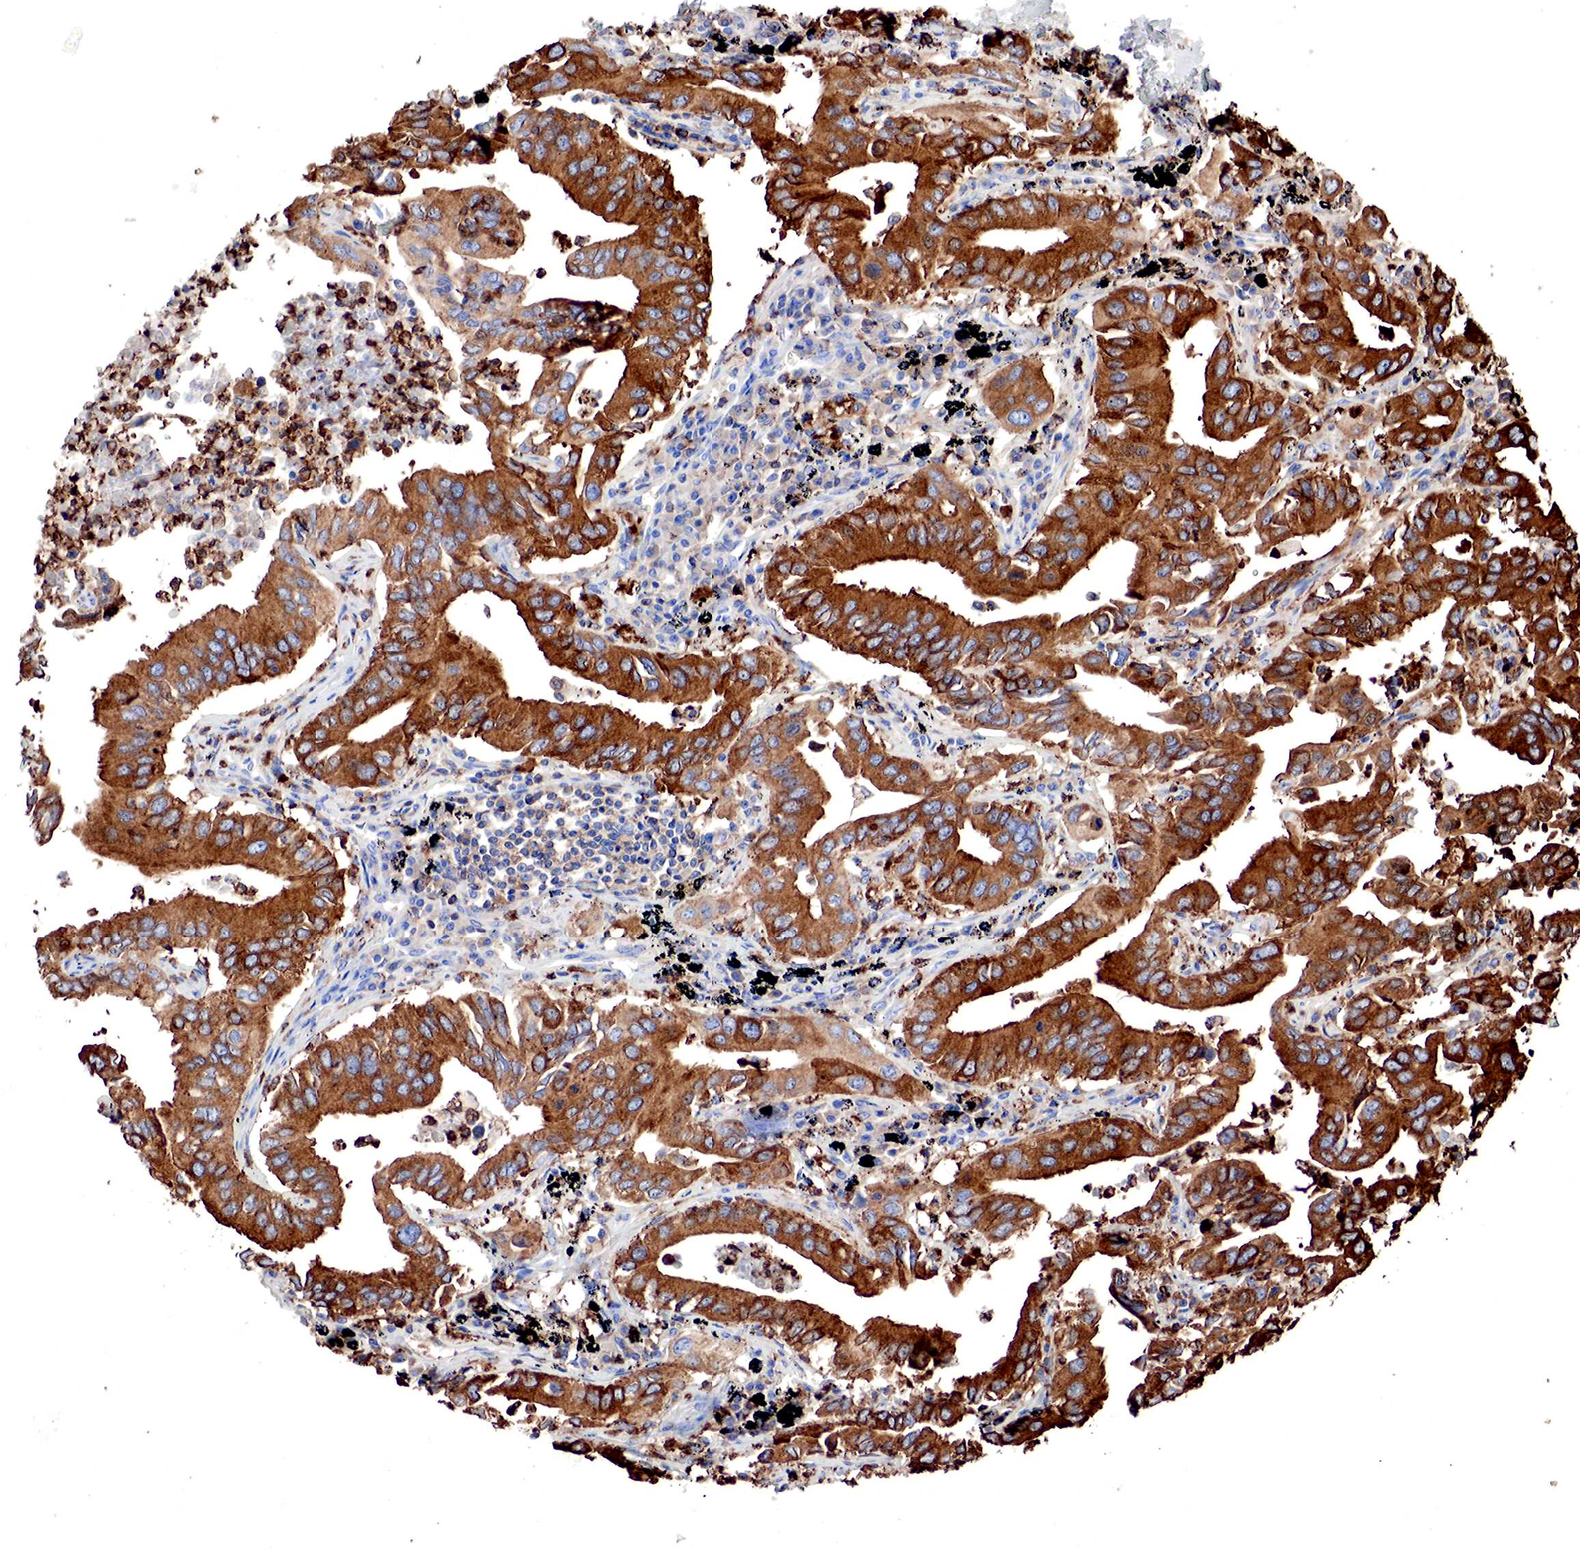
{"staining": {"intensity": "strong", "quantity": ">75%", "location": "cytoplasmic/membranous"}, "tissue": "lung cancer", "cell_type": "Tumor cells", "image_type": "cancer", "snomed": [{"axis": "morphology", "description": "Adenocarcinoma, NOS"}, {"axis": "topography", "description": "Lung"}], "caption": "IHC (DAB (3,3'-diaminobenzidine)) staining of lung cancer (adenocarcinoma) reveals strong cytoplasmic/membranous protein staining in about >75% of tumor cells.", "gene": "G6PD", "patient": {"sex": "male", "age": 48}}